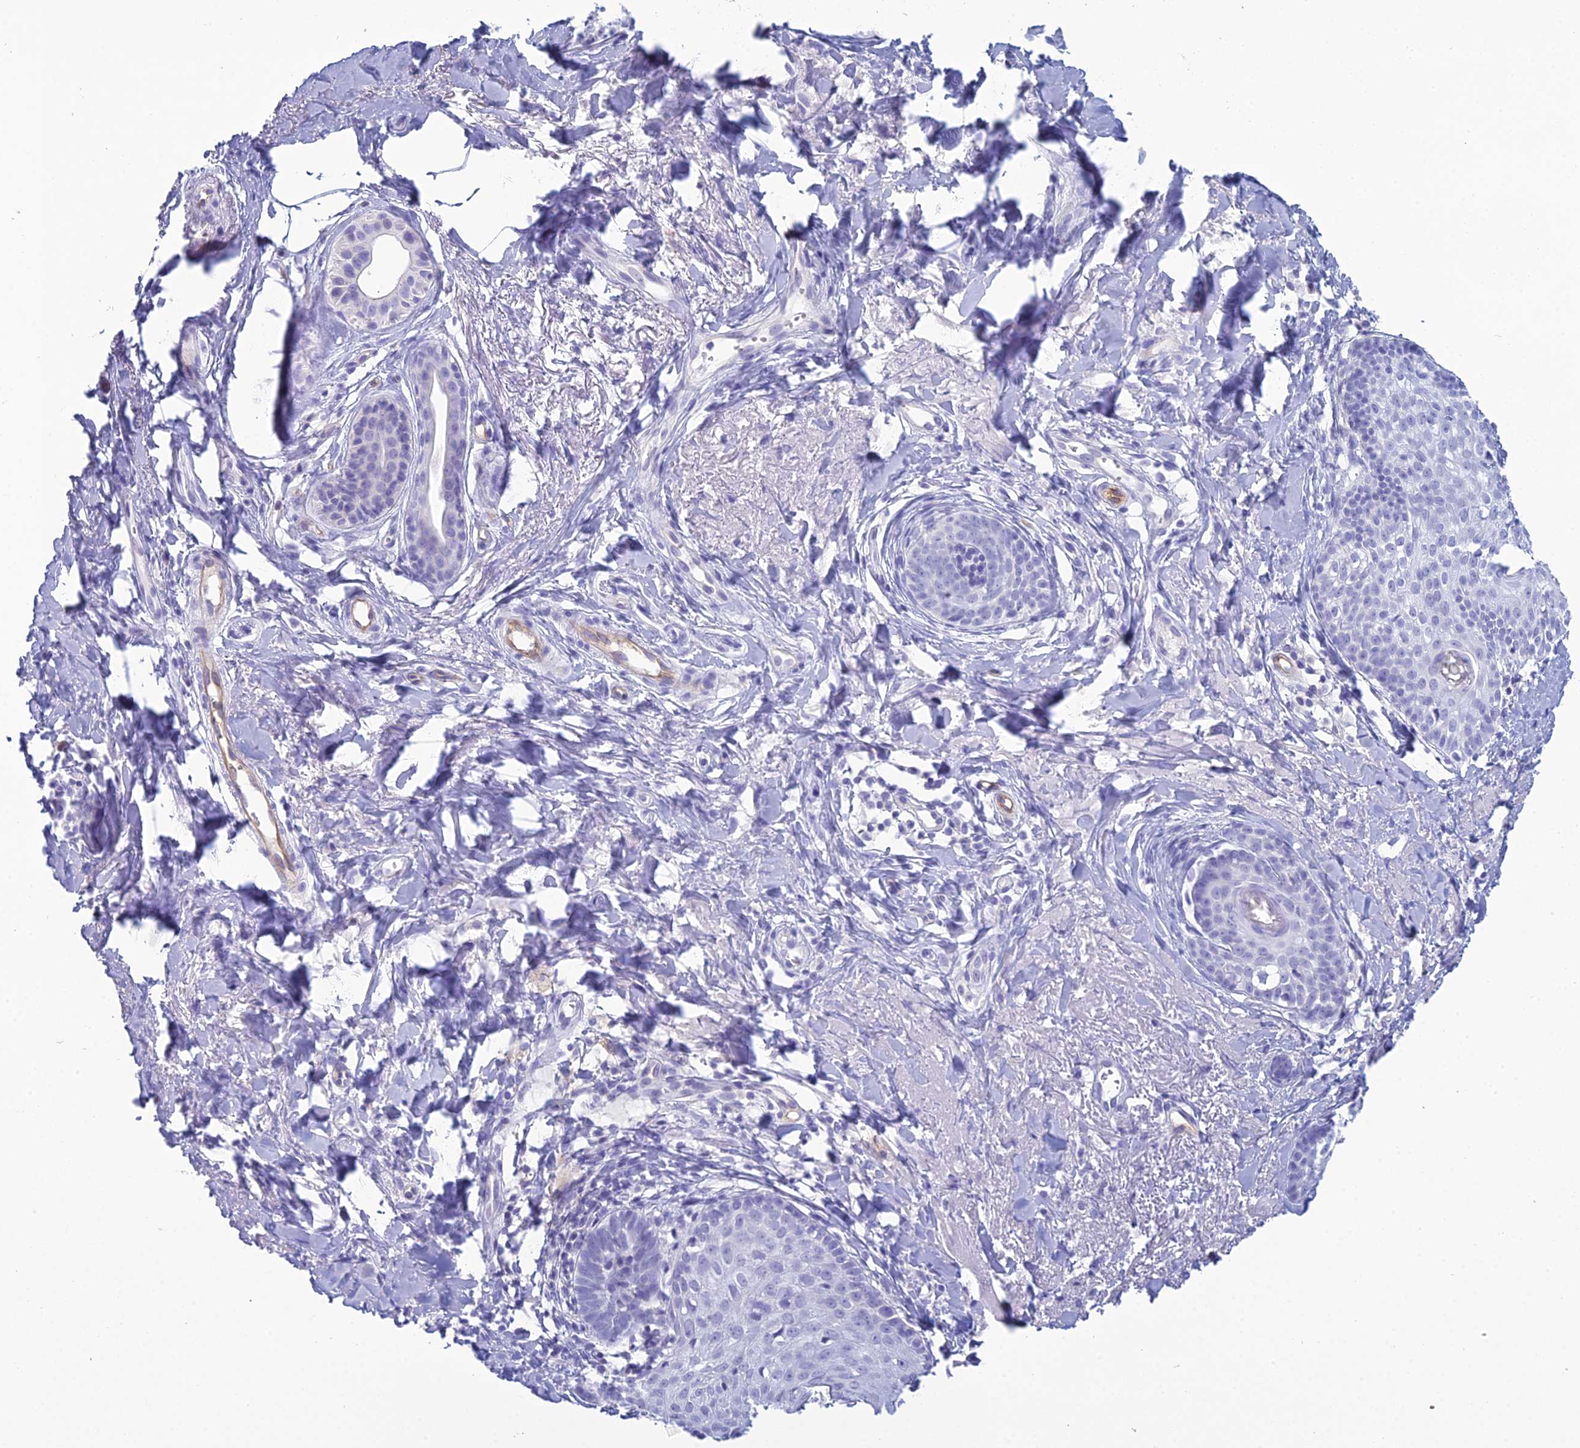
{"staining": {"intensity": "negative", "quantity": "none", "location": "none"}, "tissue": "skin cancer", "cell_type": "Tumor cells", "image_type": "cancer", "snomed": [{"axis": "morphology", "description": "Basal cell carcinoma"}, {"axis": "topography", "description": "Skin"}], "caption": "Immunohistochemistry (IHC) of human skin cancer displays no expression in tumor cells. The staining was performed using DAB (3,3'-diaminobenzidine) to visualize the protein expression in brown, while the nuclei were stained in blue with hematoxylin (Magnification: 20x).", "gene": "ACE", "patient": {"sex": "female", "age": 76}}